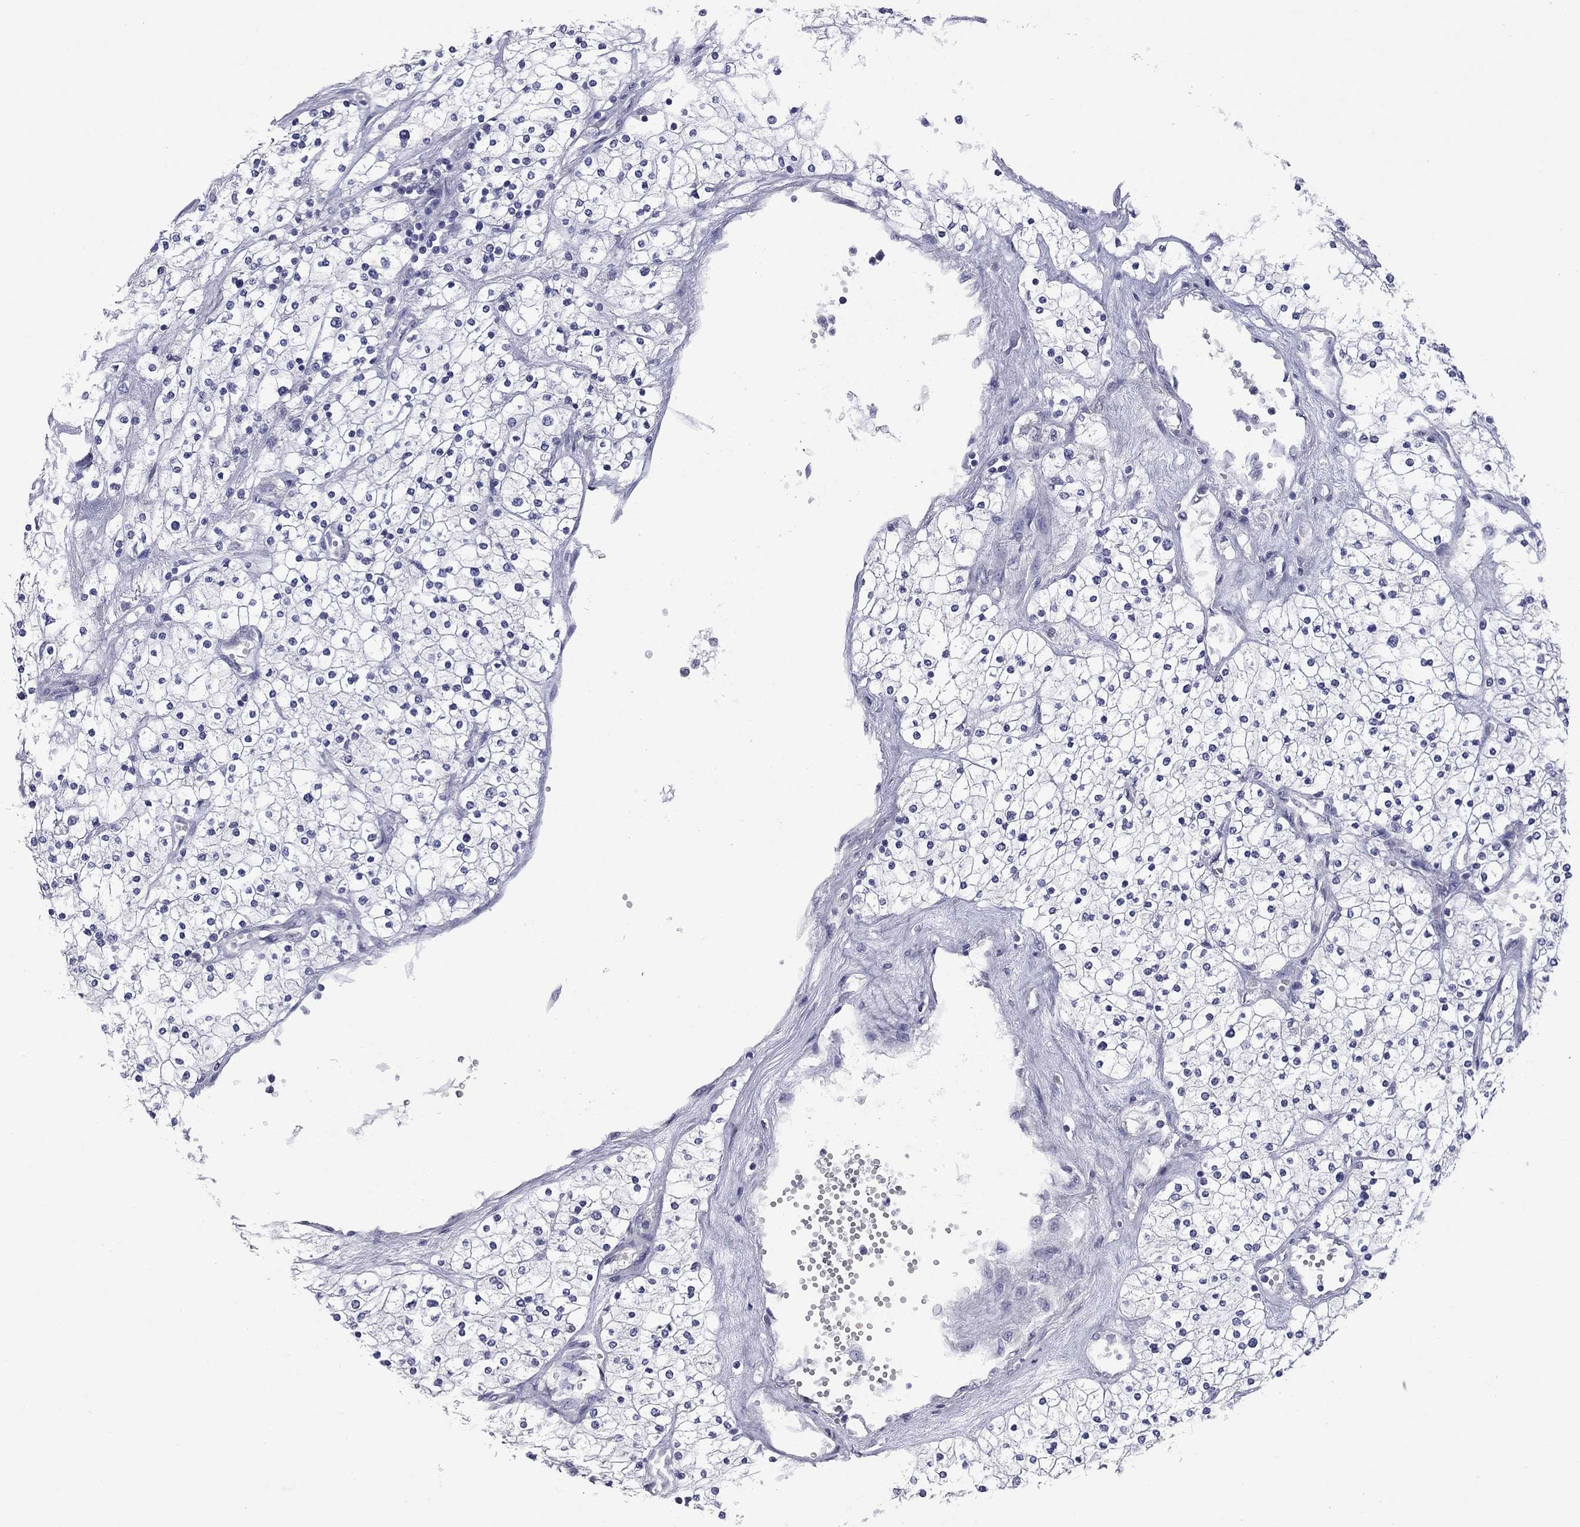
{"staining": {"intensity": "negative", "quantity": "none", "location": "none"}, "tissue": "renal cancer", "cell_type": "Tumor cells", "image_type": "cancer", "snomed": [{"axis": "morphology", "description": "Adenocarcinoma, NOS"}, {"axis": "topography", "description": "Kidney"}], "caption": "This is an IHC histopathology image of human renal cancer. There is no positivity in tumor cells.", "gene": "SHOC2", "patient": {"sex": "male", "age": 80}}